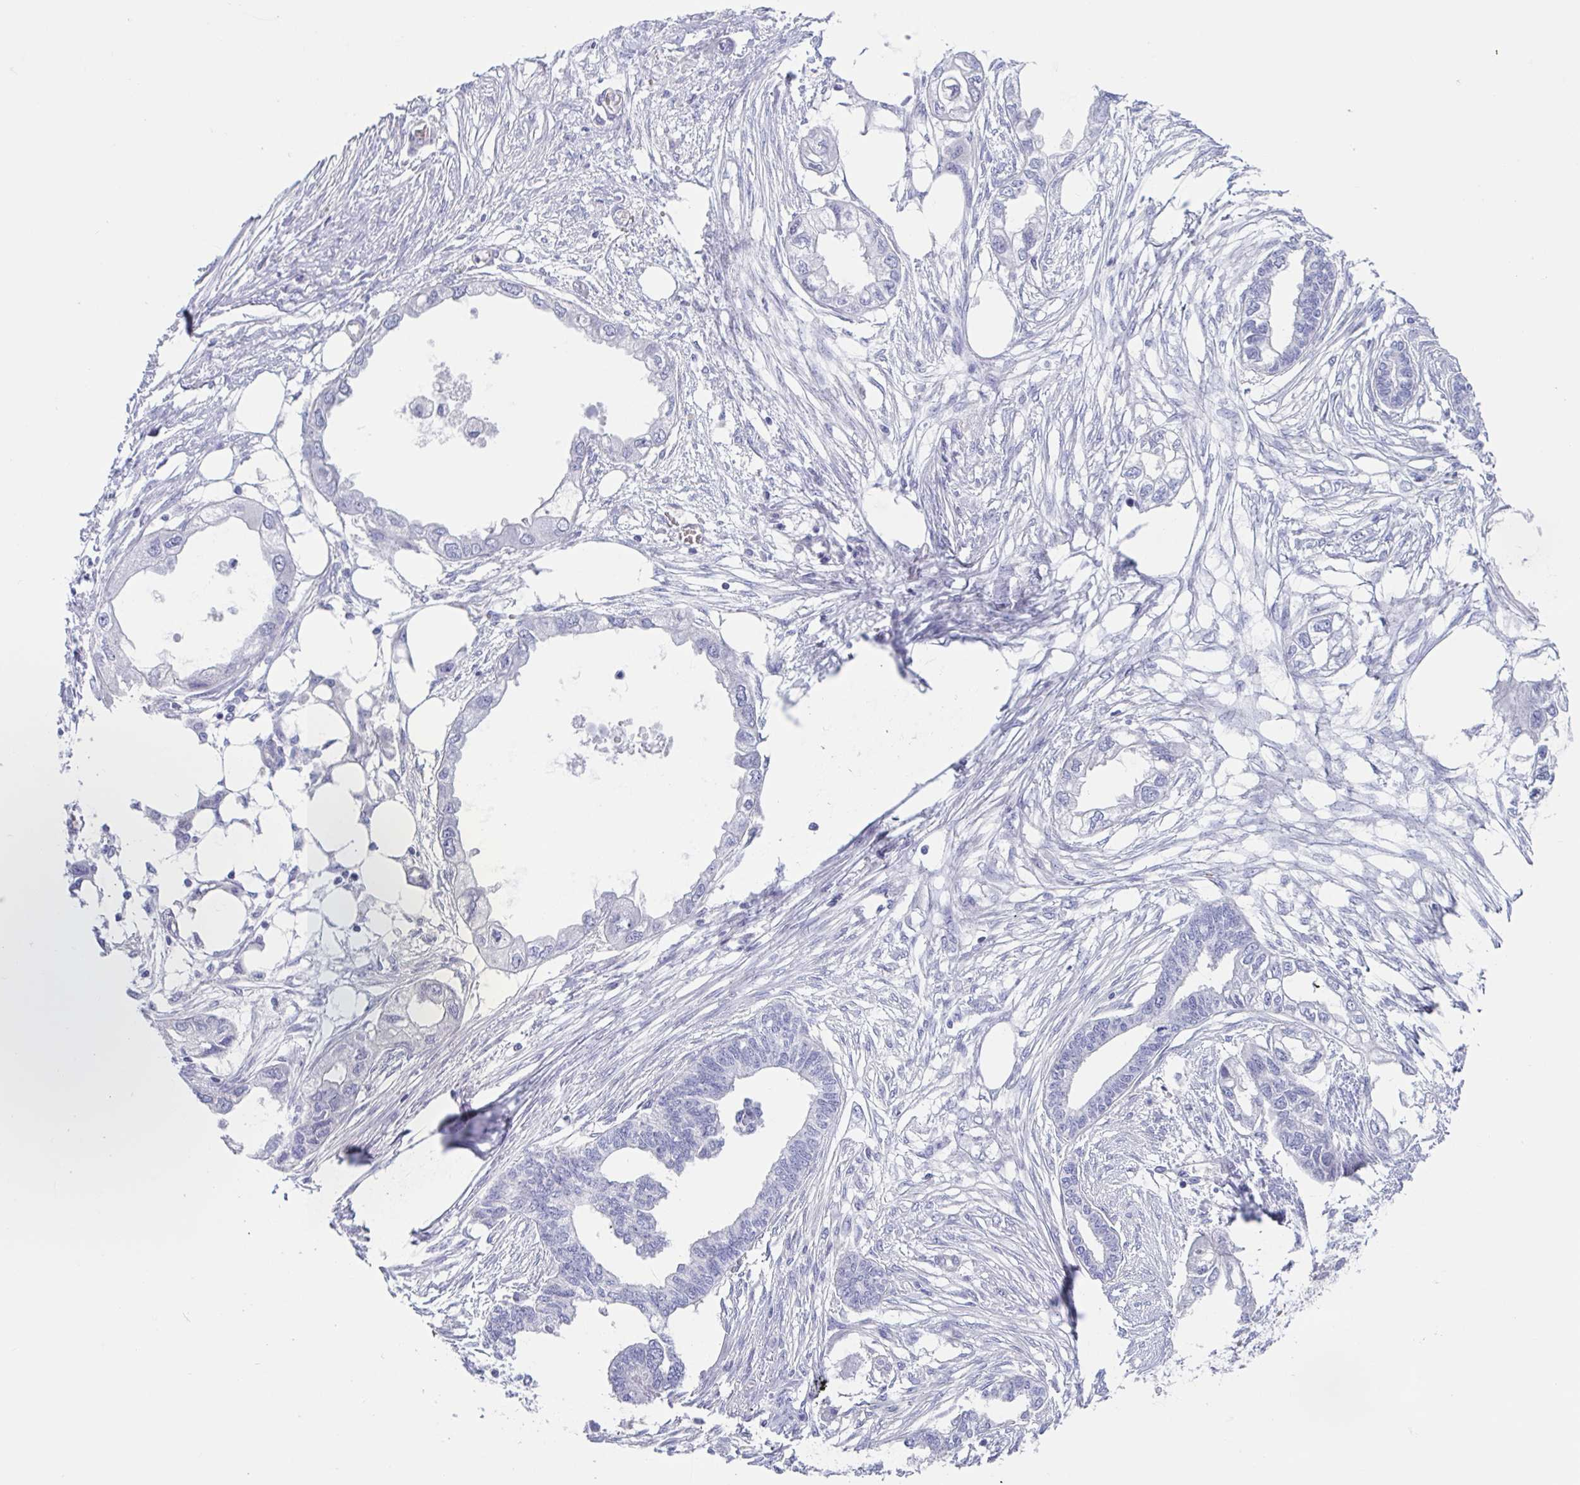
{"staining": {"intensity": "negative", "quantity": "none", "location": "none"}, "tissue": "endometrial cancer", "cell_type": "Tumor cells", "image_type": "cancer", "snomed": [{"axis": "morphology", "description": "Adenocarcinoma, NOS"}, {"axis": "morphology", "description": "Adenocarcinoma, metastatic, NOS"}, {"axis": "topography", "description": "Adipose tissue"}, {"axis": "topography", "description": "Endometrium"}], "caption": "There is no significant staining in tumor cells of adenocarcinoma (endometrial). (Stains: DAB (3,3'-diaminobenzidine) immunohistochemistry with hematoxylin counter stain, Microscopy: brightfield microscopy at high magnification).", "gene": "TEX12", "patient": {"sex": "female", "age": 67}}